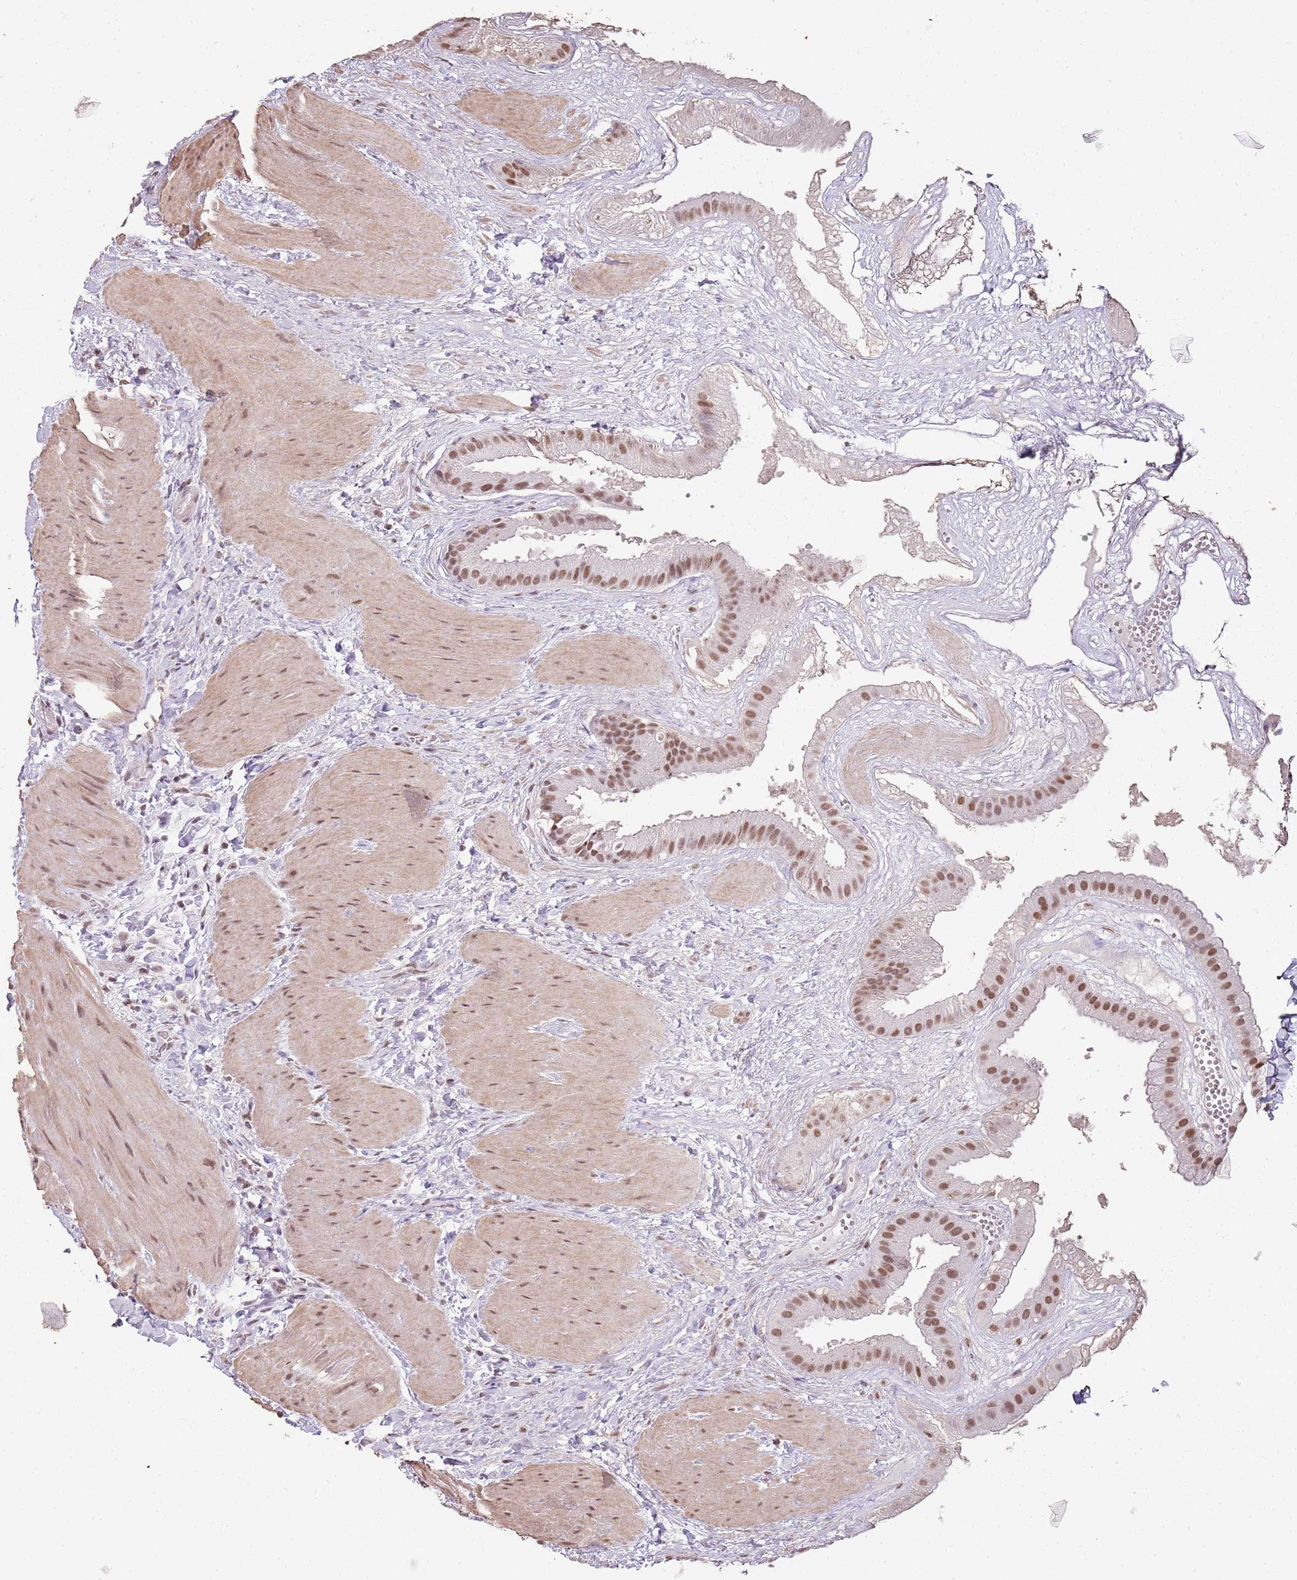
{"staining": {"intensity": "moderate", "quantity": ">75%", "location": "nuclear"}, "tissue": "gallbladder", "cell_type": "Glandular cells", "image_type": "normal", "snomed": [{"axis": "morphology", "description": "Normal tissue, NOS"}, {"axis": "topography", "description": "Gallbladder"}], "caption": "Protein expression analysis of unremarkable gallbladder shows moderate nuclear positivity in approximately >75% of glandular cells.", "gene": "ARL14EP", "patient": {"sex": "male", "age": 55}}